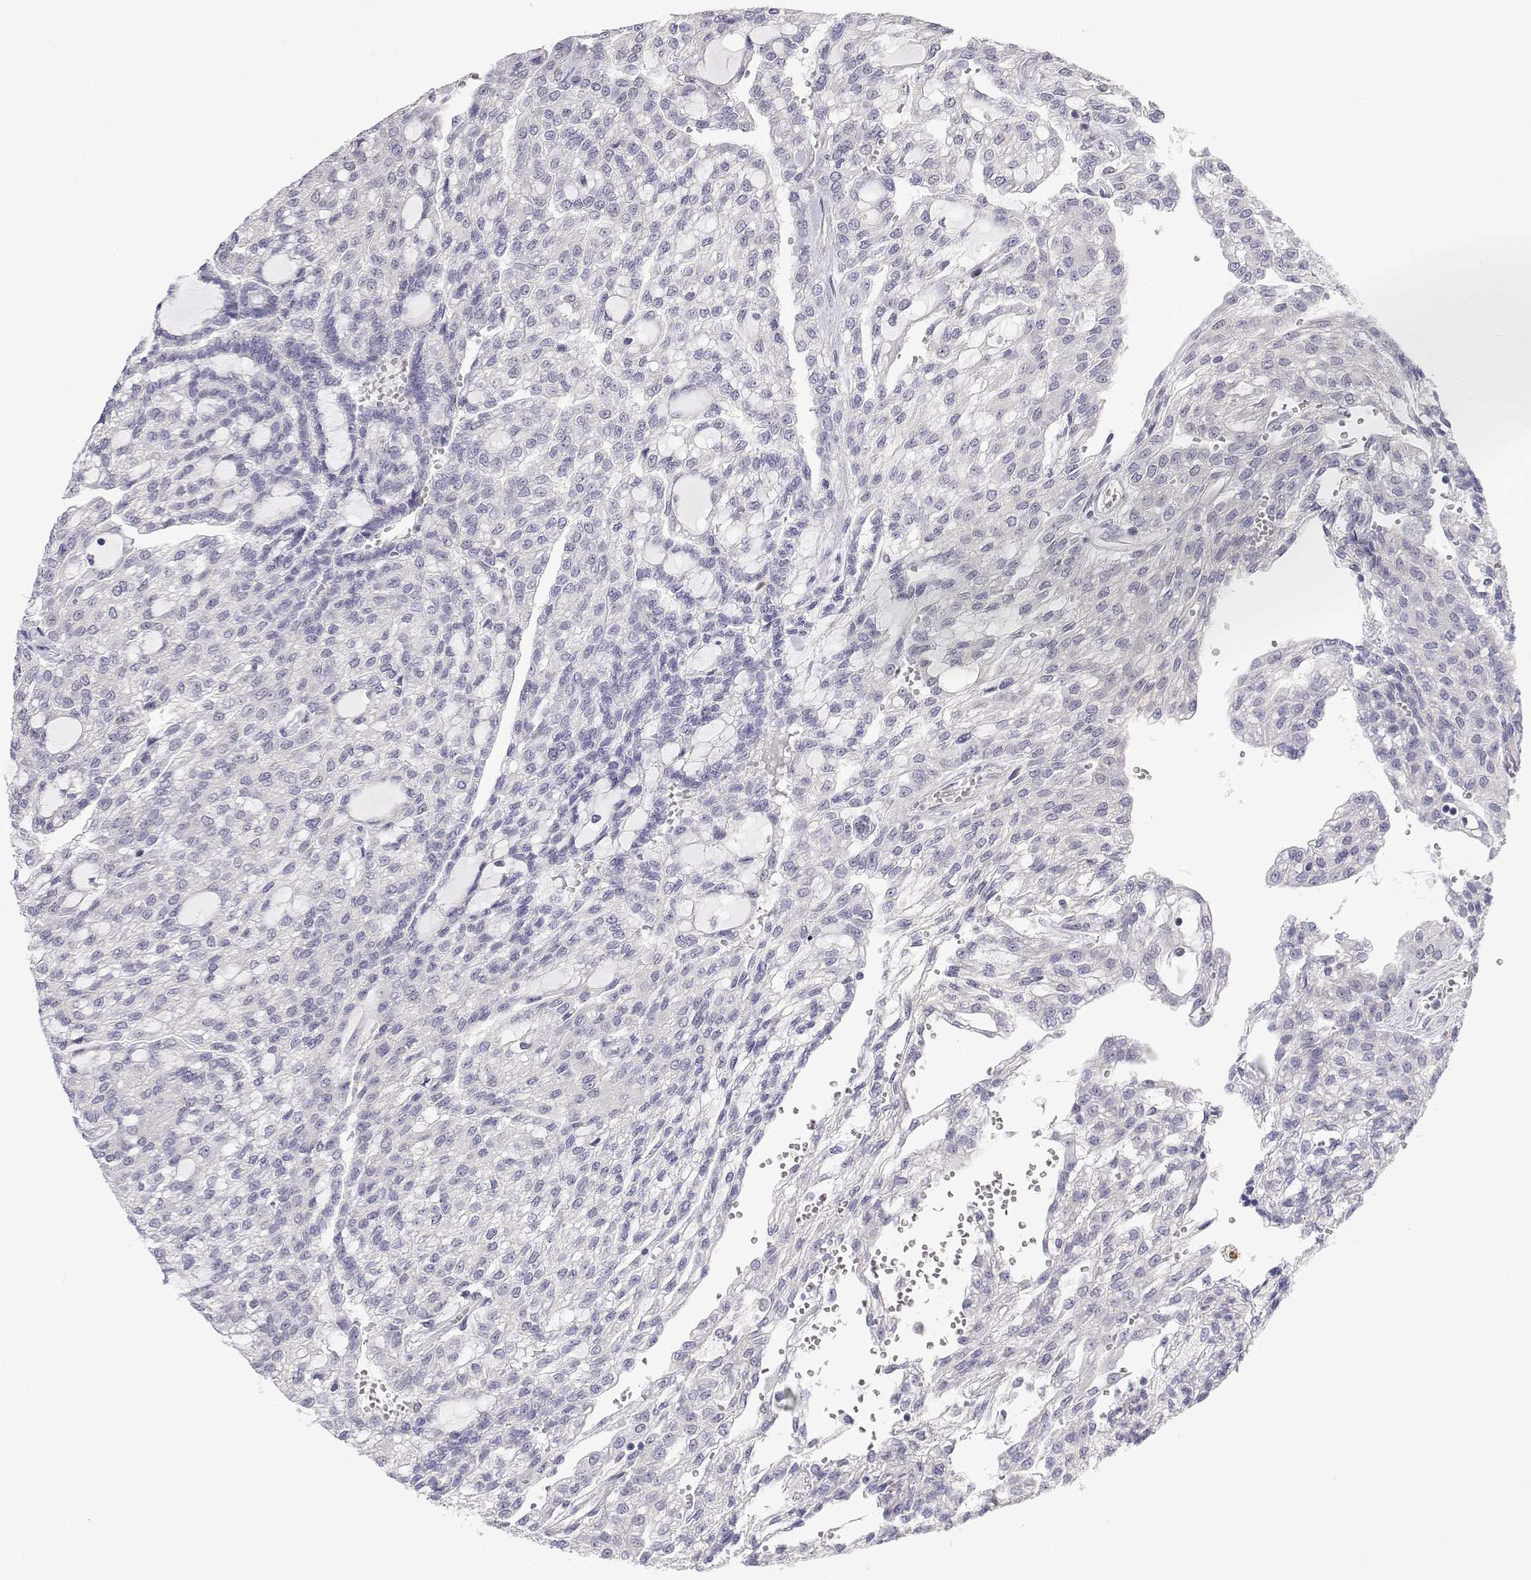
{"staining": {"intensity": "negative", "quantity": "none", "location": "none"}, "tissue": "renal cancer", "cell_type": "Tumor cells", "image_type": "cancer", "snomed": [{"axis": "morphology", "description": "Adenocarcinoma, NOS"}, {"axis": "topography", "description": "Kidney"}], "caption": "This is an immunohistochemistry (IHC) image of human renal cancer (adenocarcinoma). There is no positivity in tumor cells.", "gene": "MYPN", "patient": {"sex": "male", "age": 63}}